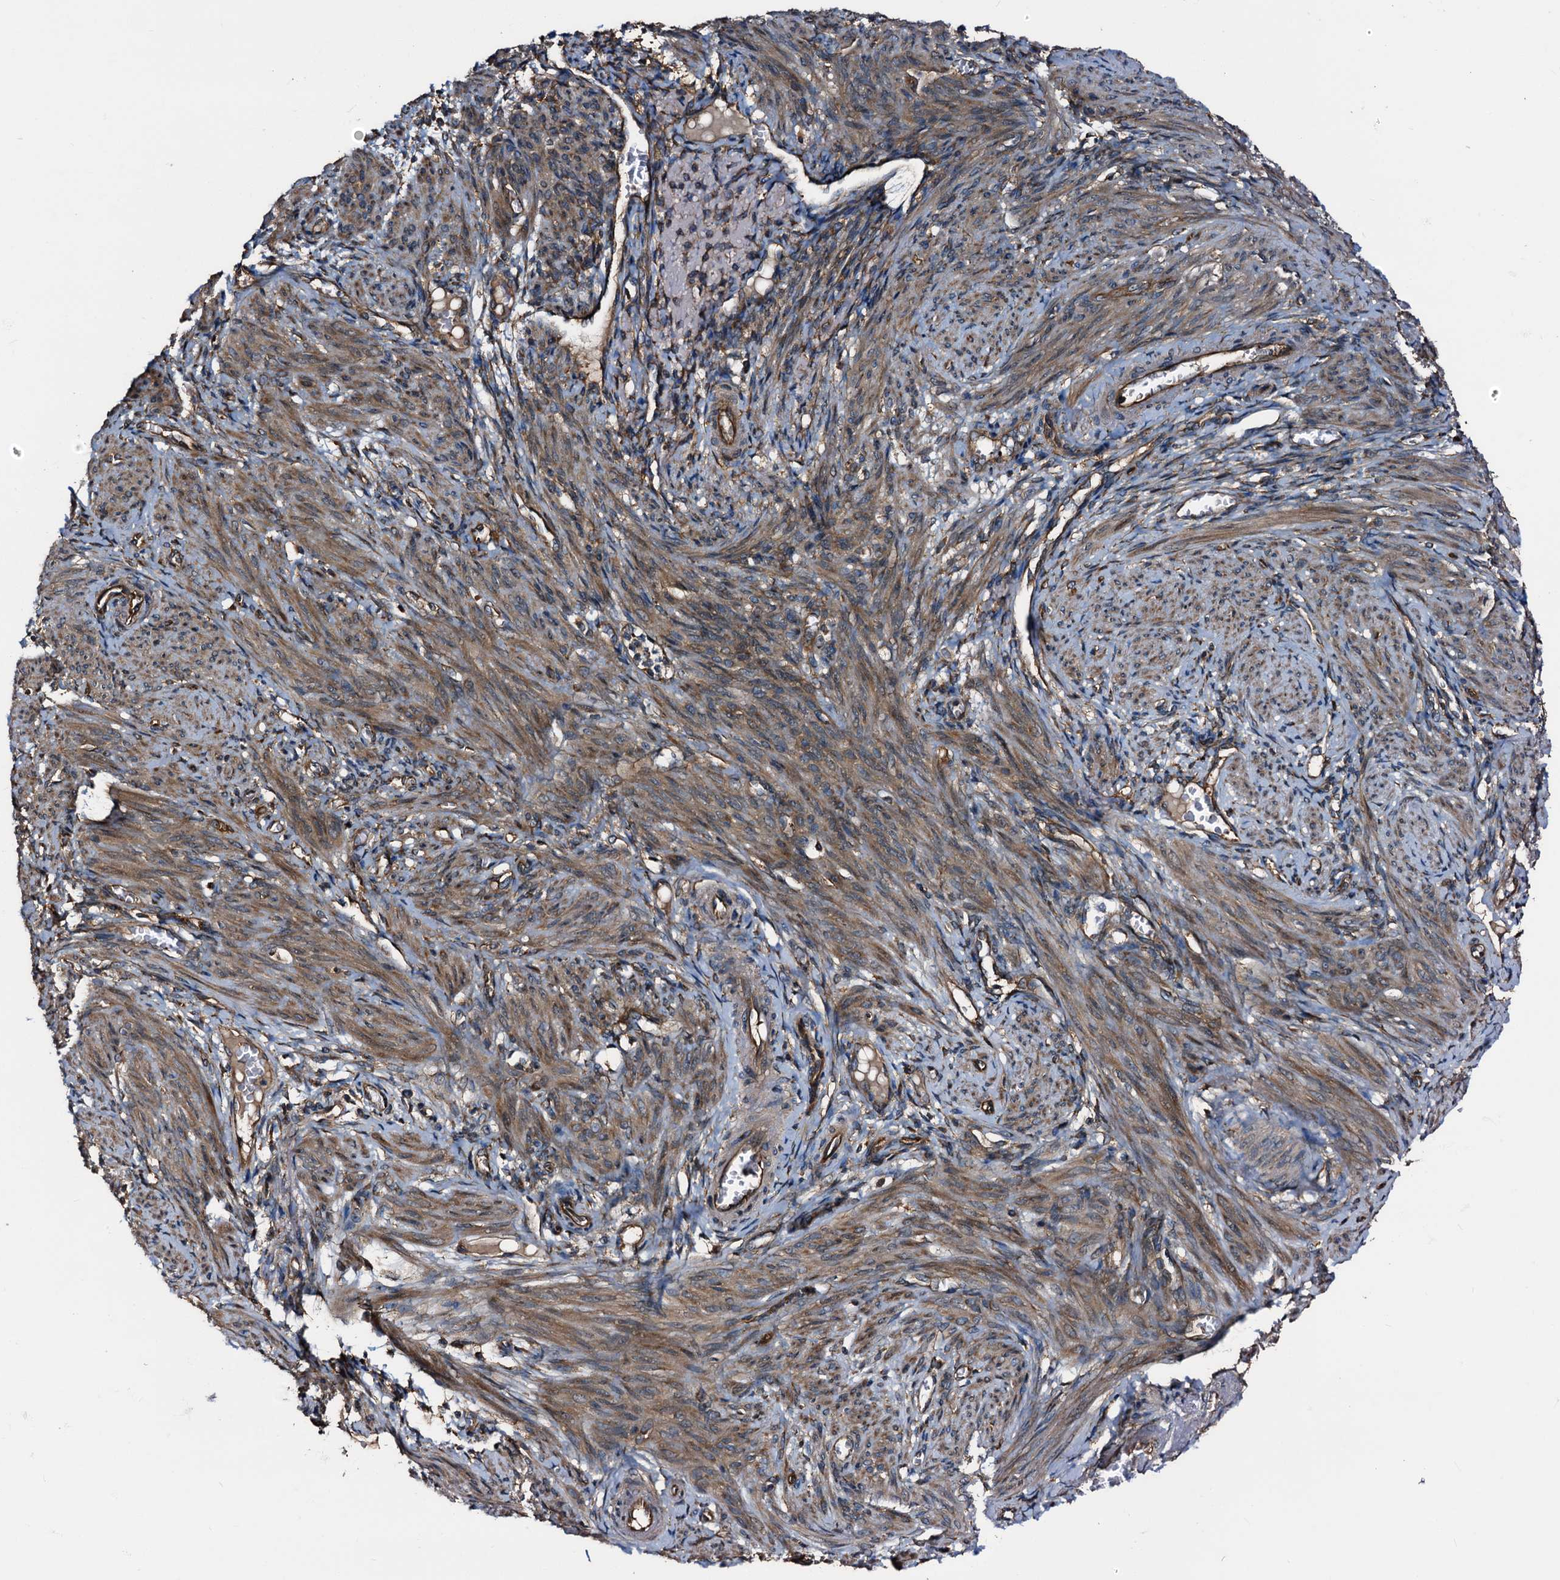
{"staining": {"intensity": "moderate", "quantity": ">75%", "location": "cytoplasmic/membranous"}, "tissue": "smooth muscle", "cell_type": "Smooth muscle cells", "image_type": "normal", "snomed": [{"axis": "morphology", "description": "Normal tissue, NOS"}, {"axis": "topography", "description": "Smooth muscle"}], "caption": "IHC staining of normal smooth muscle, which reveals medium levels of moderate cytoplasmic/membranous expression in about >75% of smooth muscle cells indicating moderate cytoplasmic/membranous protein positivity. The staining was performed using DAB (3,3'-diaminobenzidine) (brown) for protein detection and nuclei were counterstained in hematoxylin (blue).", "gene": "PEX5", "patient": {"sex": "female", "age": 39}}